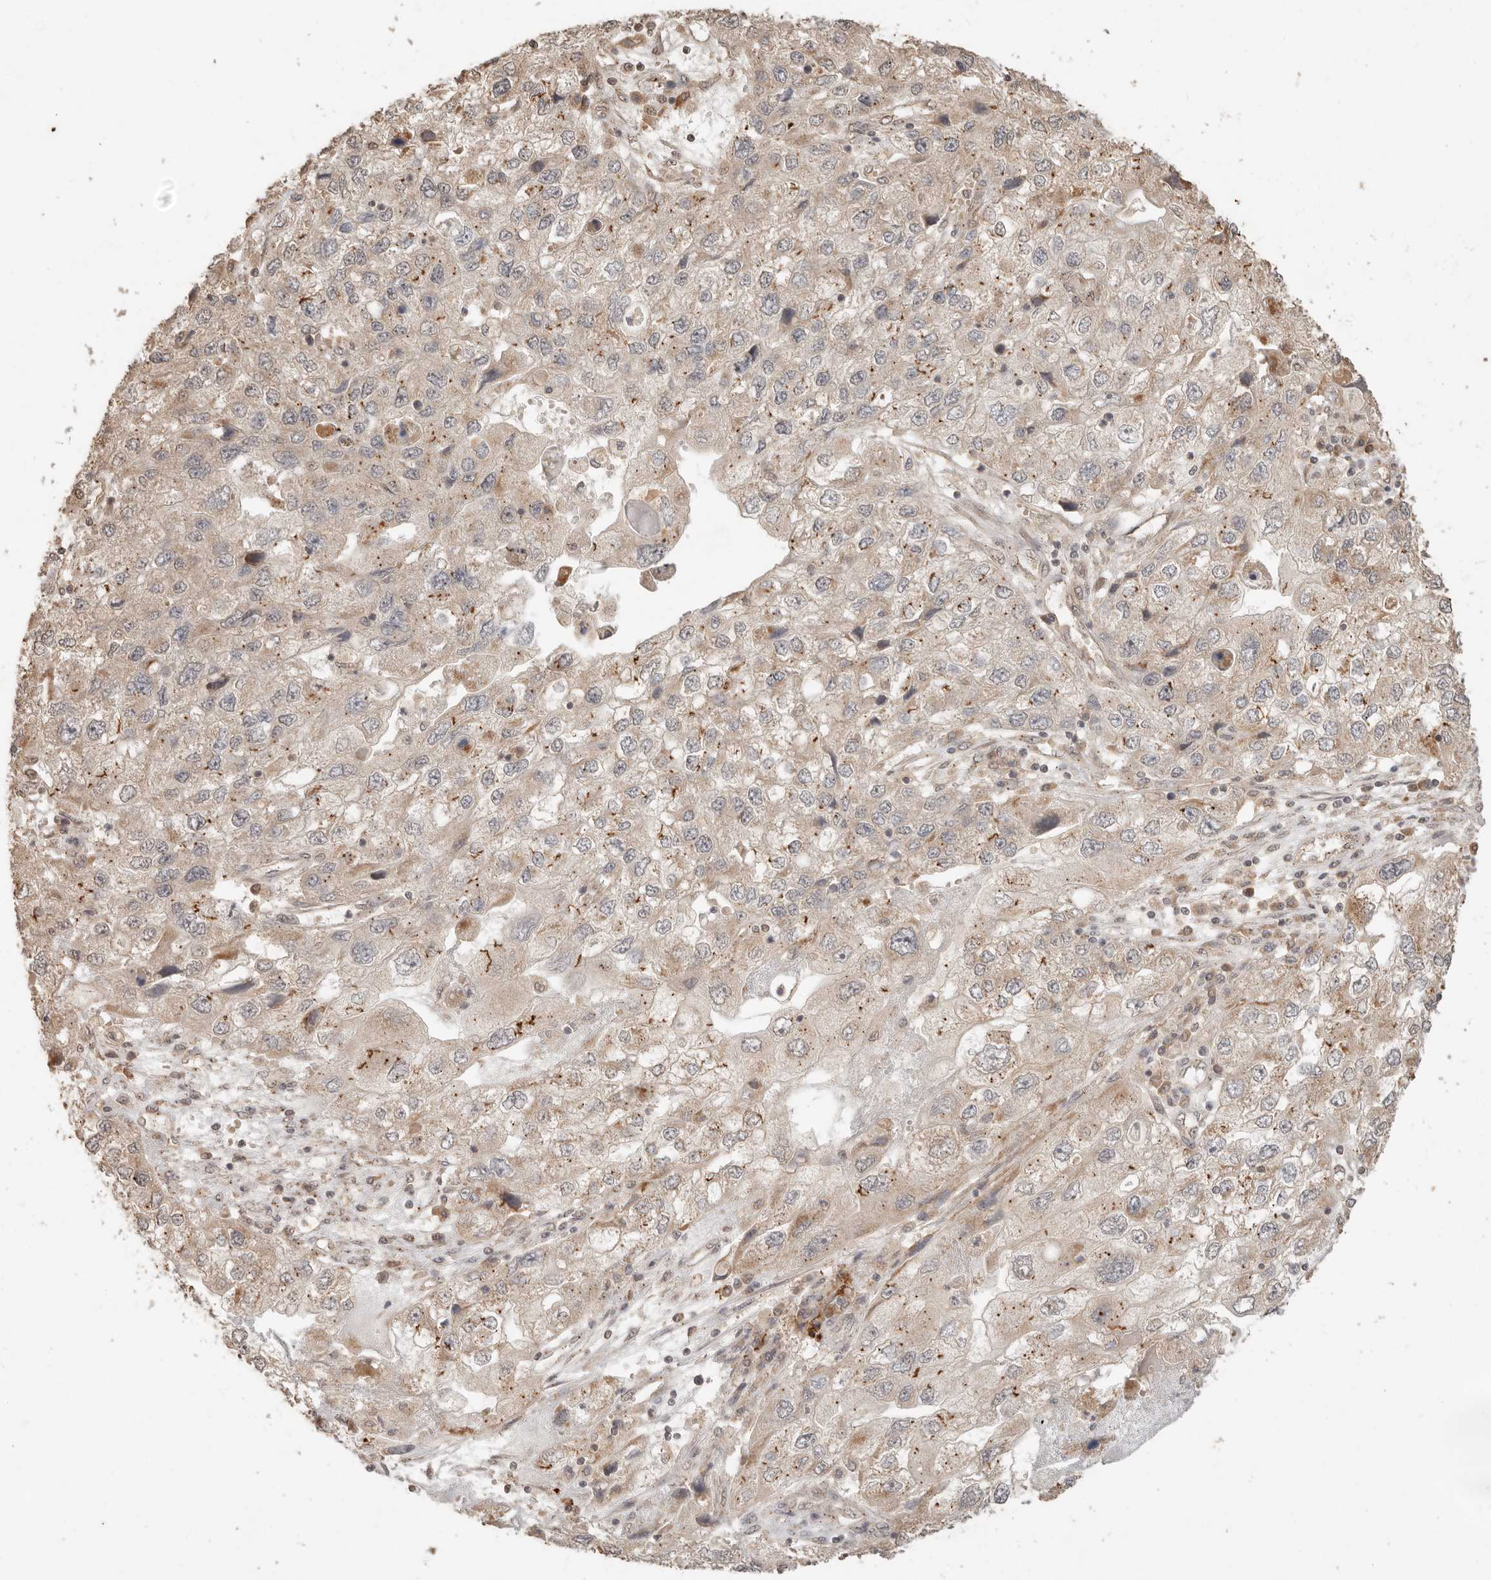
{"staining": {"intensity": "weak", "quantity": ">75%", "location": "cytoplasmic/membranous"}, "tissue": "endometrial cancer", "cell_type": "Tumor cells", "image_type": "cancer", "snomed": [{"axis": "morphology", "description": "Adenocarcinoma, NOS"}, {"axis": "topography", "description": "Endometrium"}], "caption": "IHC of human endometrial cancer (adenocarcinoma) demonstrates low levels of weak cytoplasmic/membranous staining in about >75% of tumor cells.", "gene": "LMO4", "patient": {"sex": "female", "age": 49}}